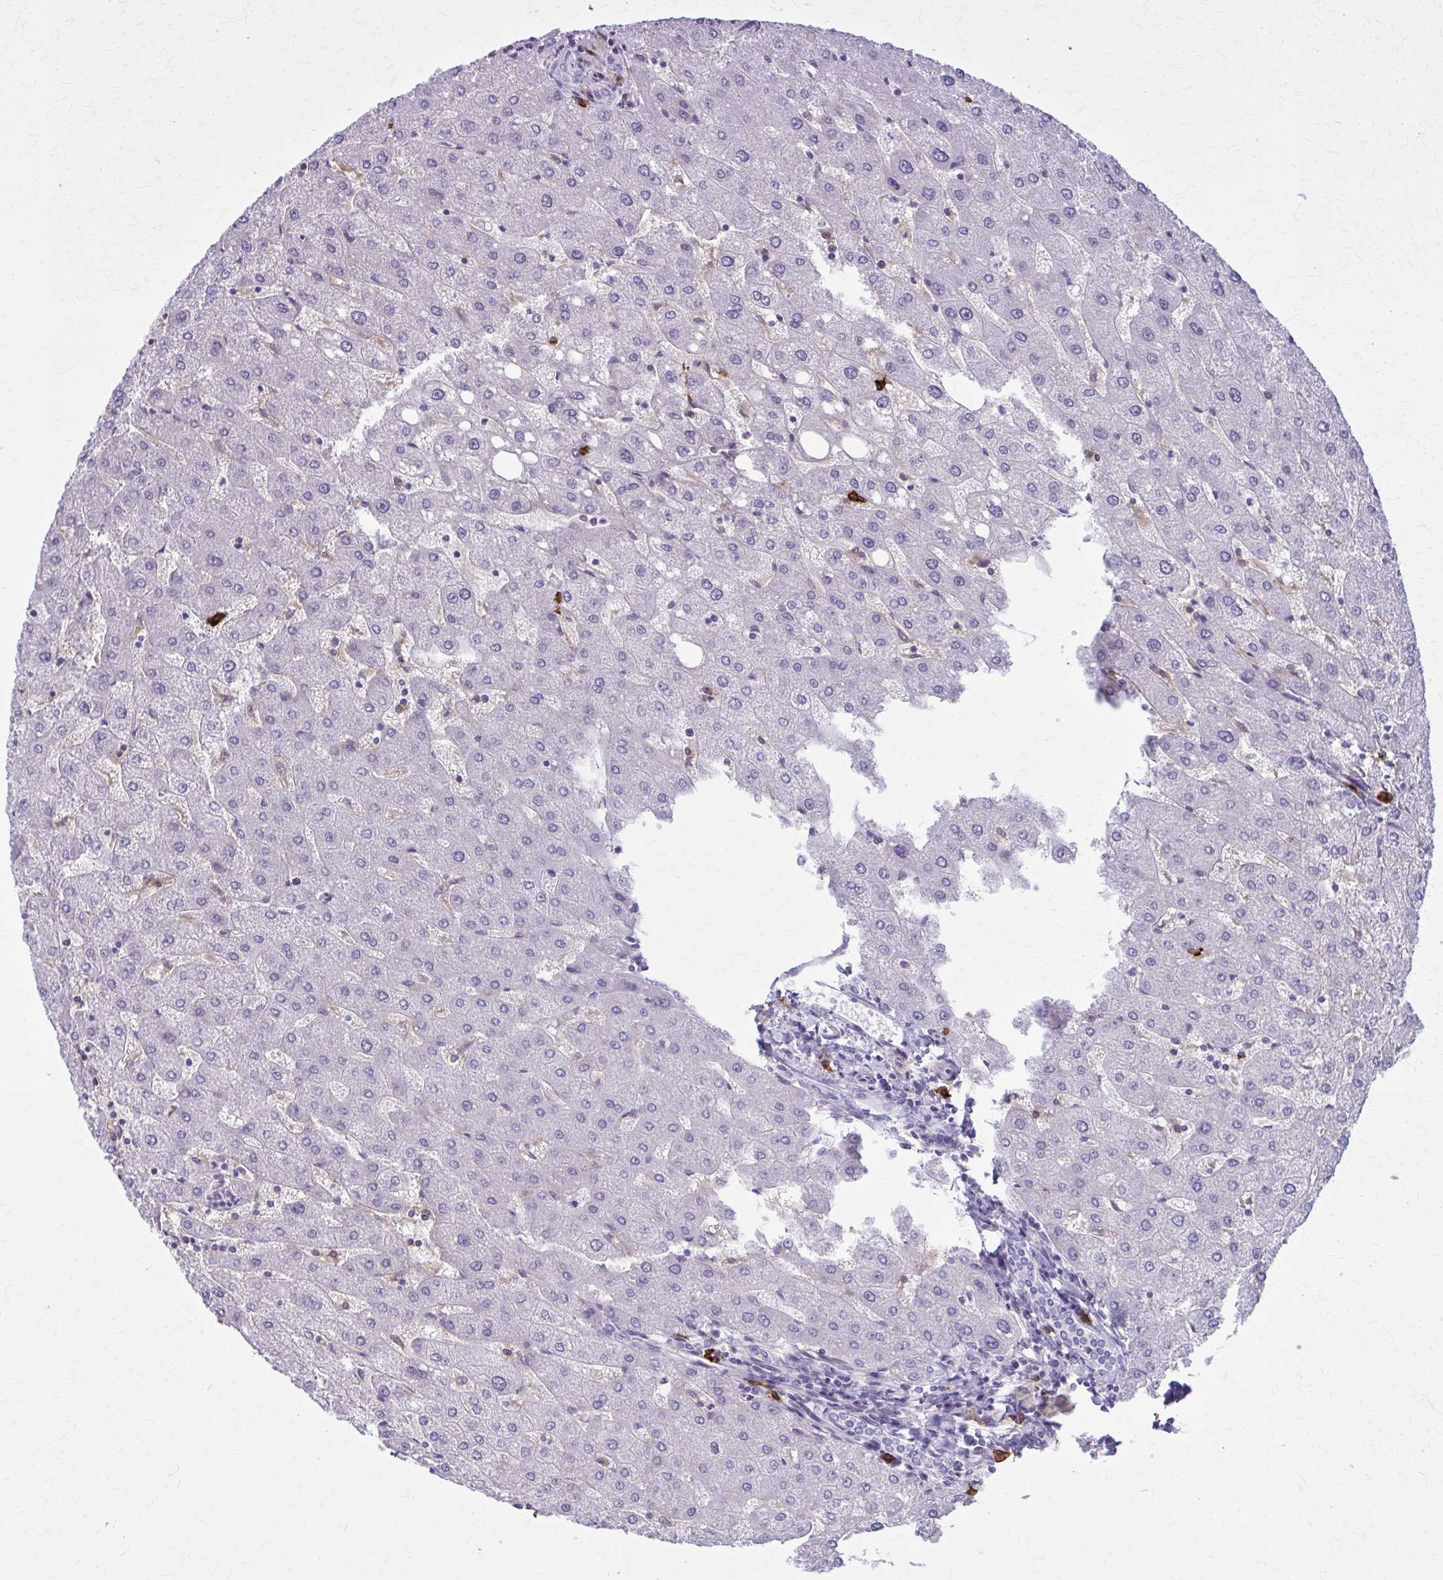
{"staining": {"intensity": "negative", "quantity": "none", "location": "none"}, "tissue": "liver", "cell_type": "Cholangiocytes", "image_type": "normal", "snomed": [{"axis": "morphology", "description": "Normal tissue, NOS"}, {"axis": "topography", "description": "Liver"}], "caption": "Immunohistochemical staining of unremarkable liver exhibits no significant expression in cholangiocytes. The staining was performed using DAB to visualize the protein expression in brown, while the nuclei were stained in blue with hematoxylin (Magnification: 20x).", "gene": "CD38", "patient": {"sex": "male", "age": 67}}